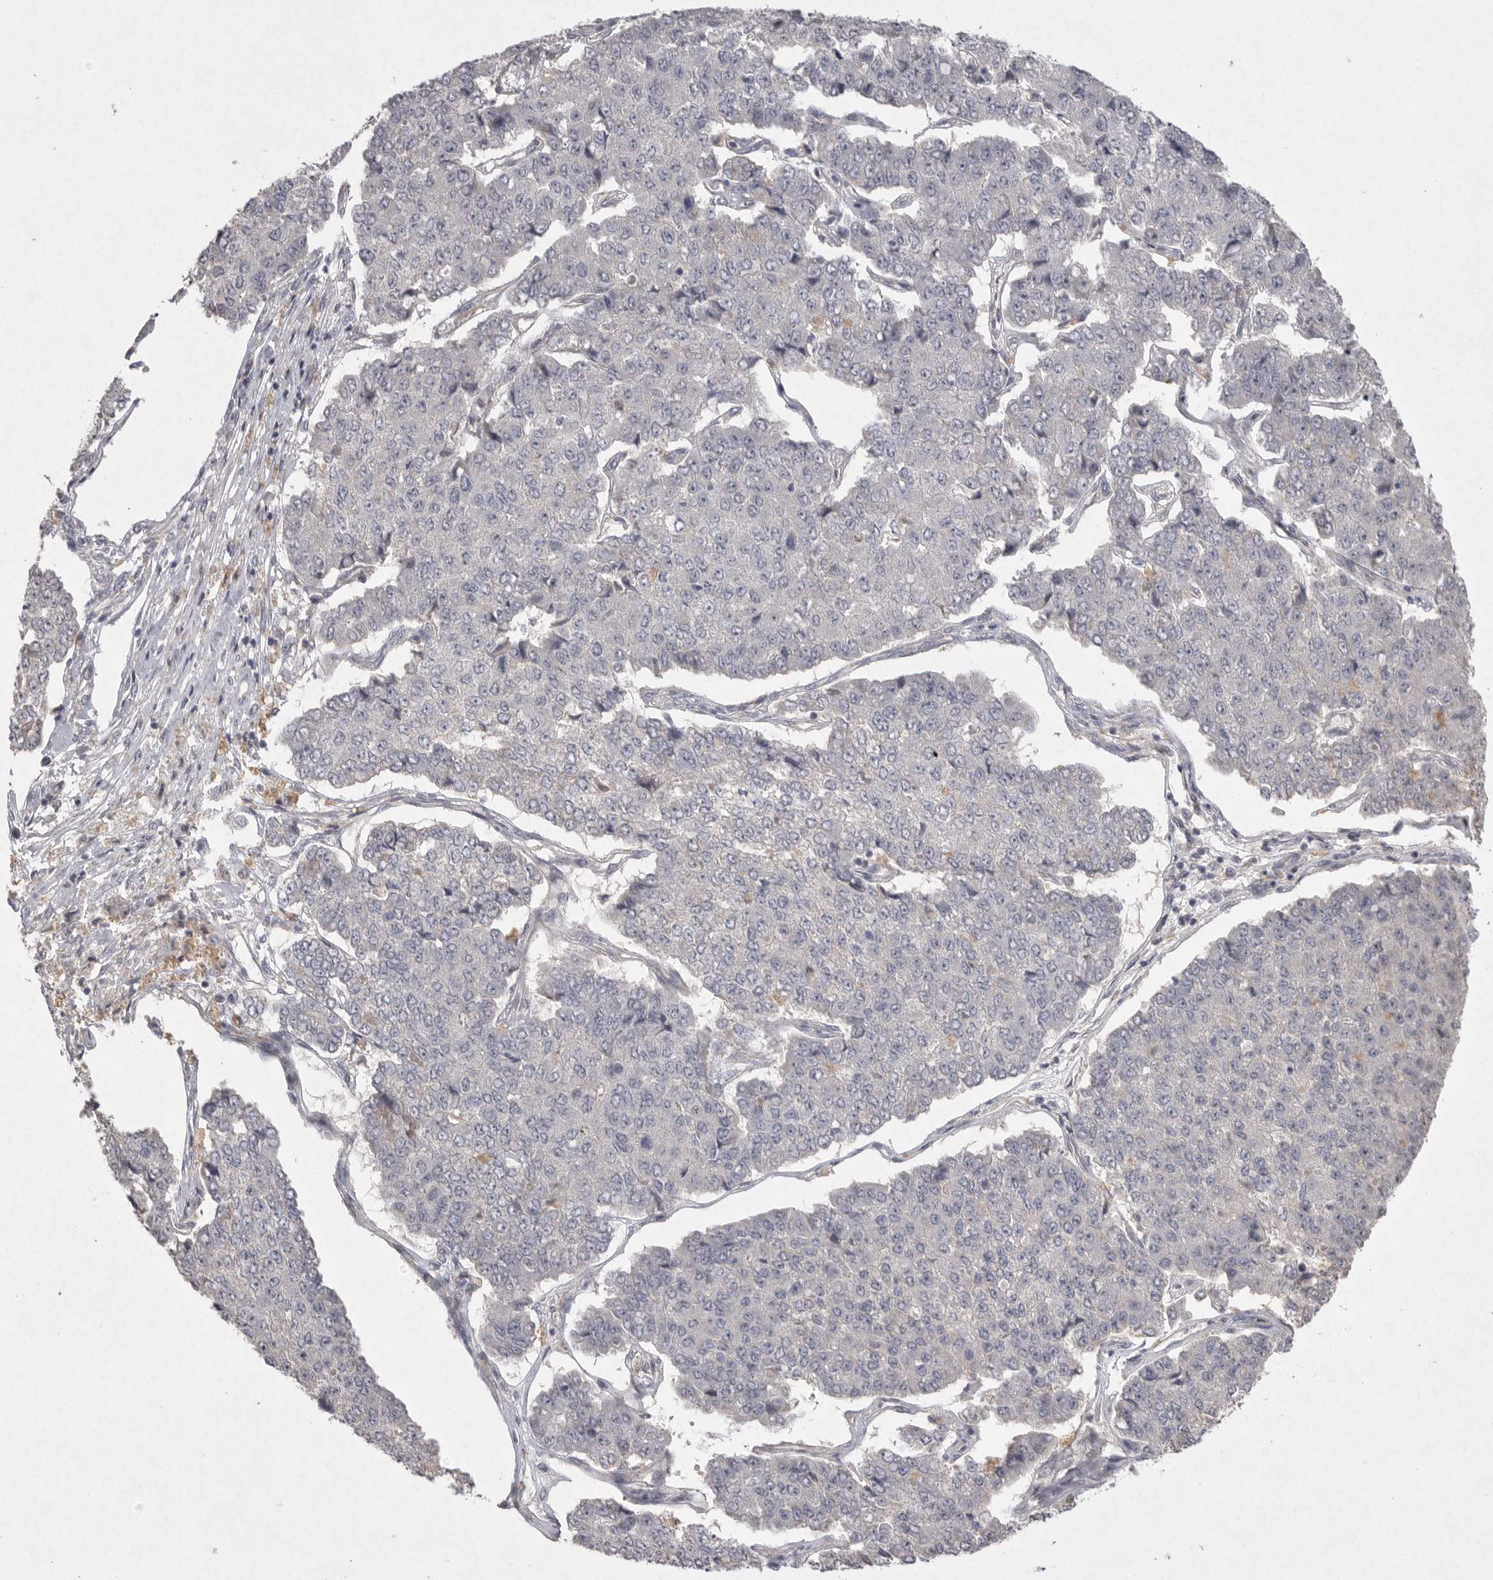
{"staining": {"intensity": "negative", "quantity": "none", "location": "none"}, "tissue": "pancreatic cancer", "cell_type": "Tumor cells", "image_type": "cancer", "snomed": [{"axis": "morphology", "description": "Adenocarcinoma, NOS"}, {"axis": "topography", "description": "Pancreas"}], "caption": "High power microscopy micrograph of an IHC photomicrograph of pancreatic adenocarcinoma, revealing no significant expression in tumor cells. (DAB (3,3'-diaminobenzidine) IHC with hematoxylin counter stain).", "gene": "VANGL2", "patient": {"sex": "male", "age": 50}}